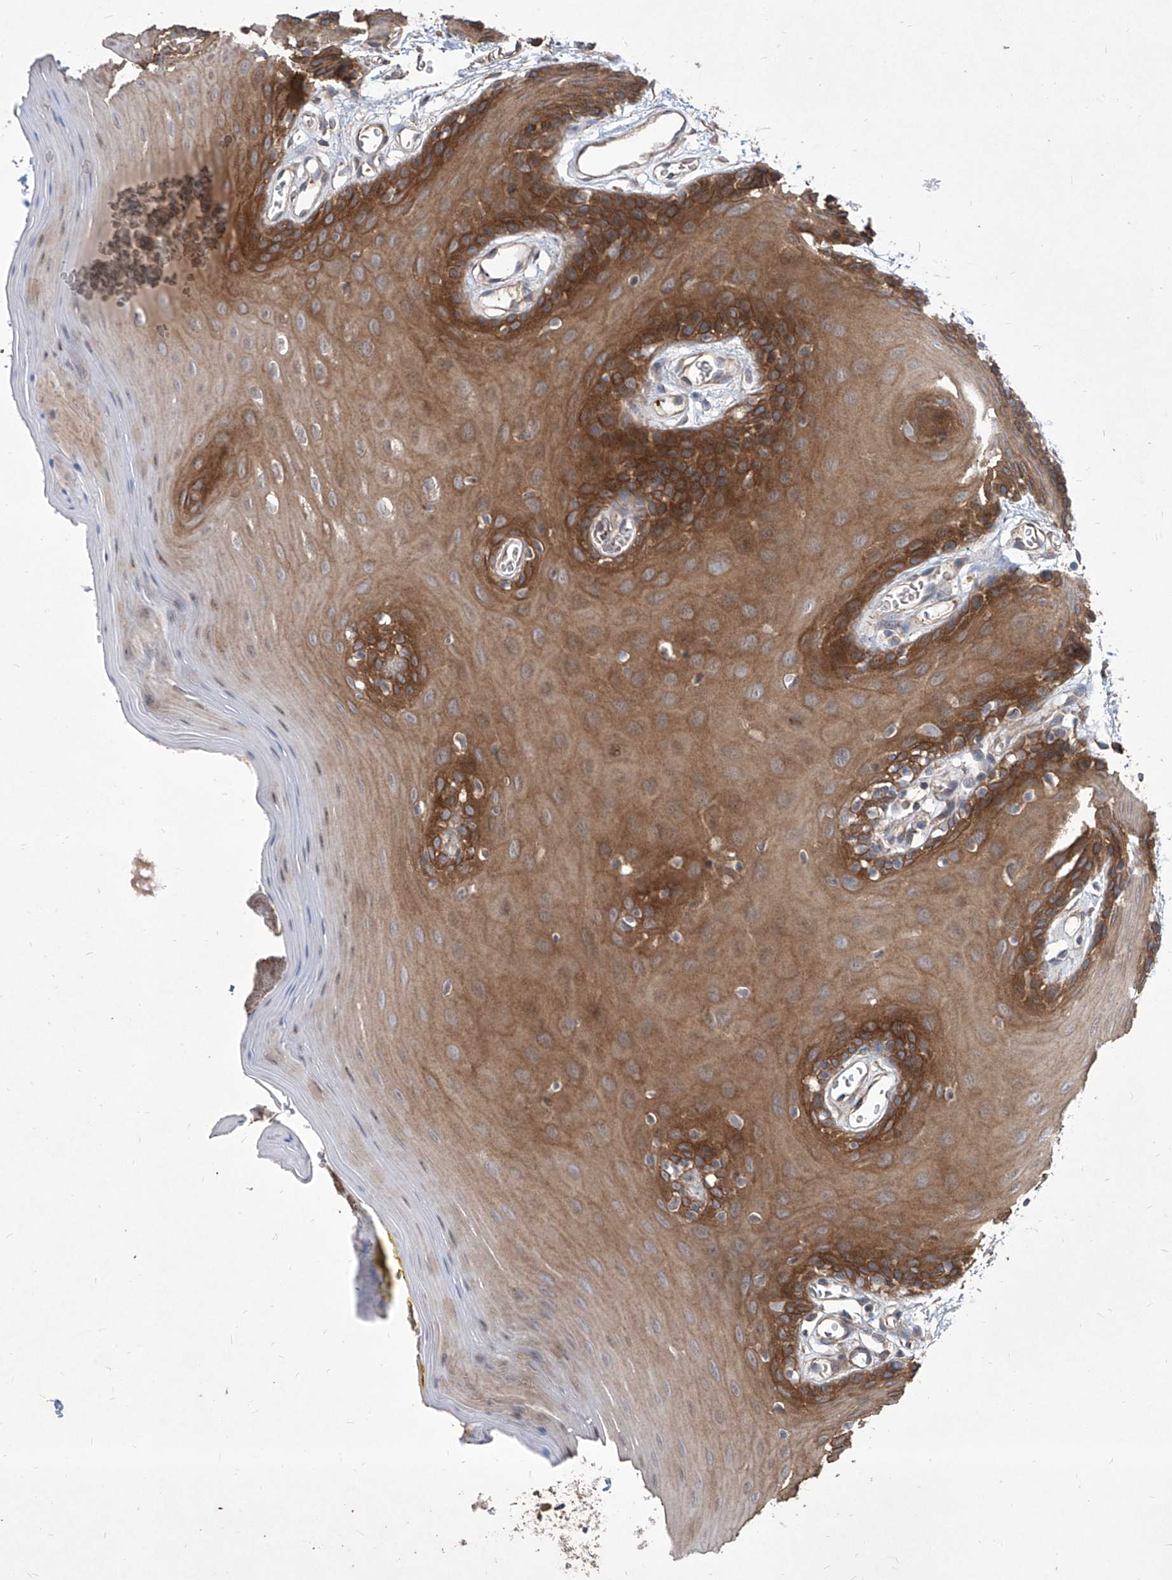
{"staining": {"intensity": "strong", "quantity": ">75%", "location": "cytoplasmic/membranous"}, "tissue": "oral mucosa", "cell_type": "Squamous epithelial cells", "image_type": "normal", "snomed": [{"axis": "morphology", "description": "Normal tissue, NOS"}, {"axis": "morphology", "description": "Squamous cell carcinoma, NOS"}, {"axis": "topography", "description": "Skeletal muscle"}, {"axis": "topography", "description": "Oral tissue"}, {"axis": "topography", "description": "Salivary gland"}, {"axis": "topography", "description": "Head-Neck"}], "caption": "Squamous epithelial cells demonstrate high levels of strong cytoplasmic/membranous expression in about >75% of cells in unremarkable oral mucosa. The staining was performed using DAB (3,3'-diaminobenzidine) to visualize the protein expression in brown, while the nuclei were stained in blue with hematoxylin (Magnification: 20x).", "gene": "FAM83B", "patient": {"sex": "male", "age": 54}}